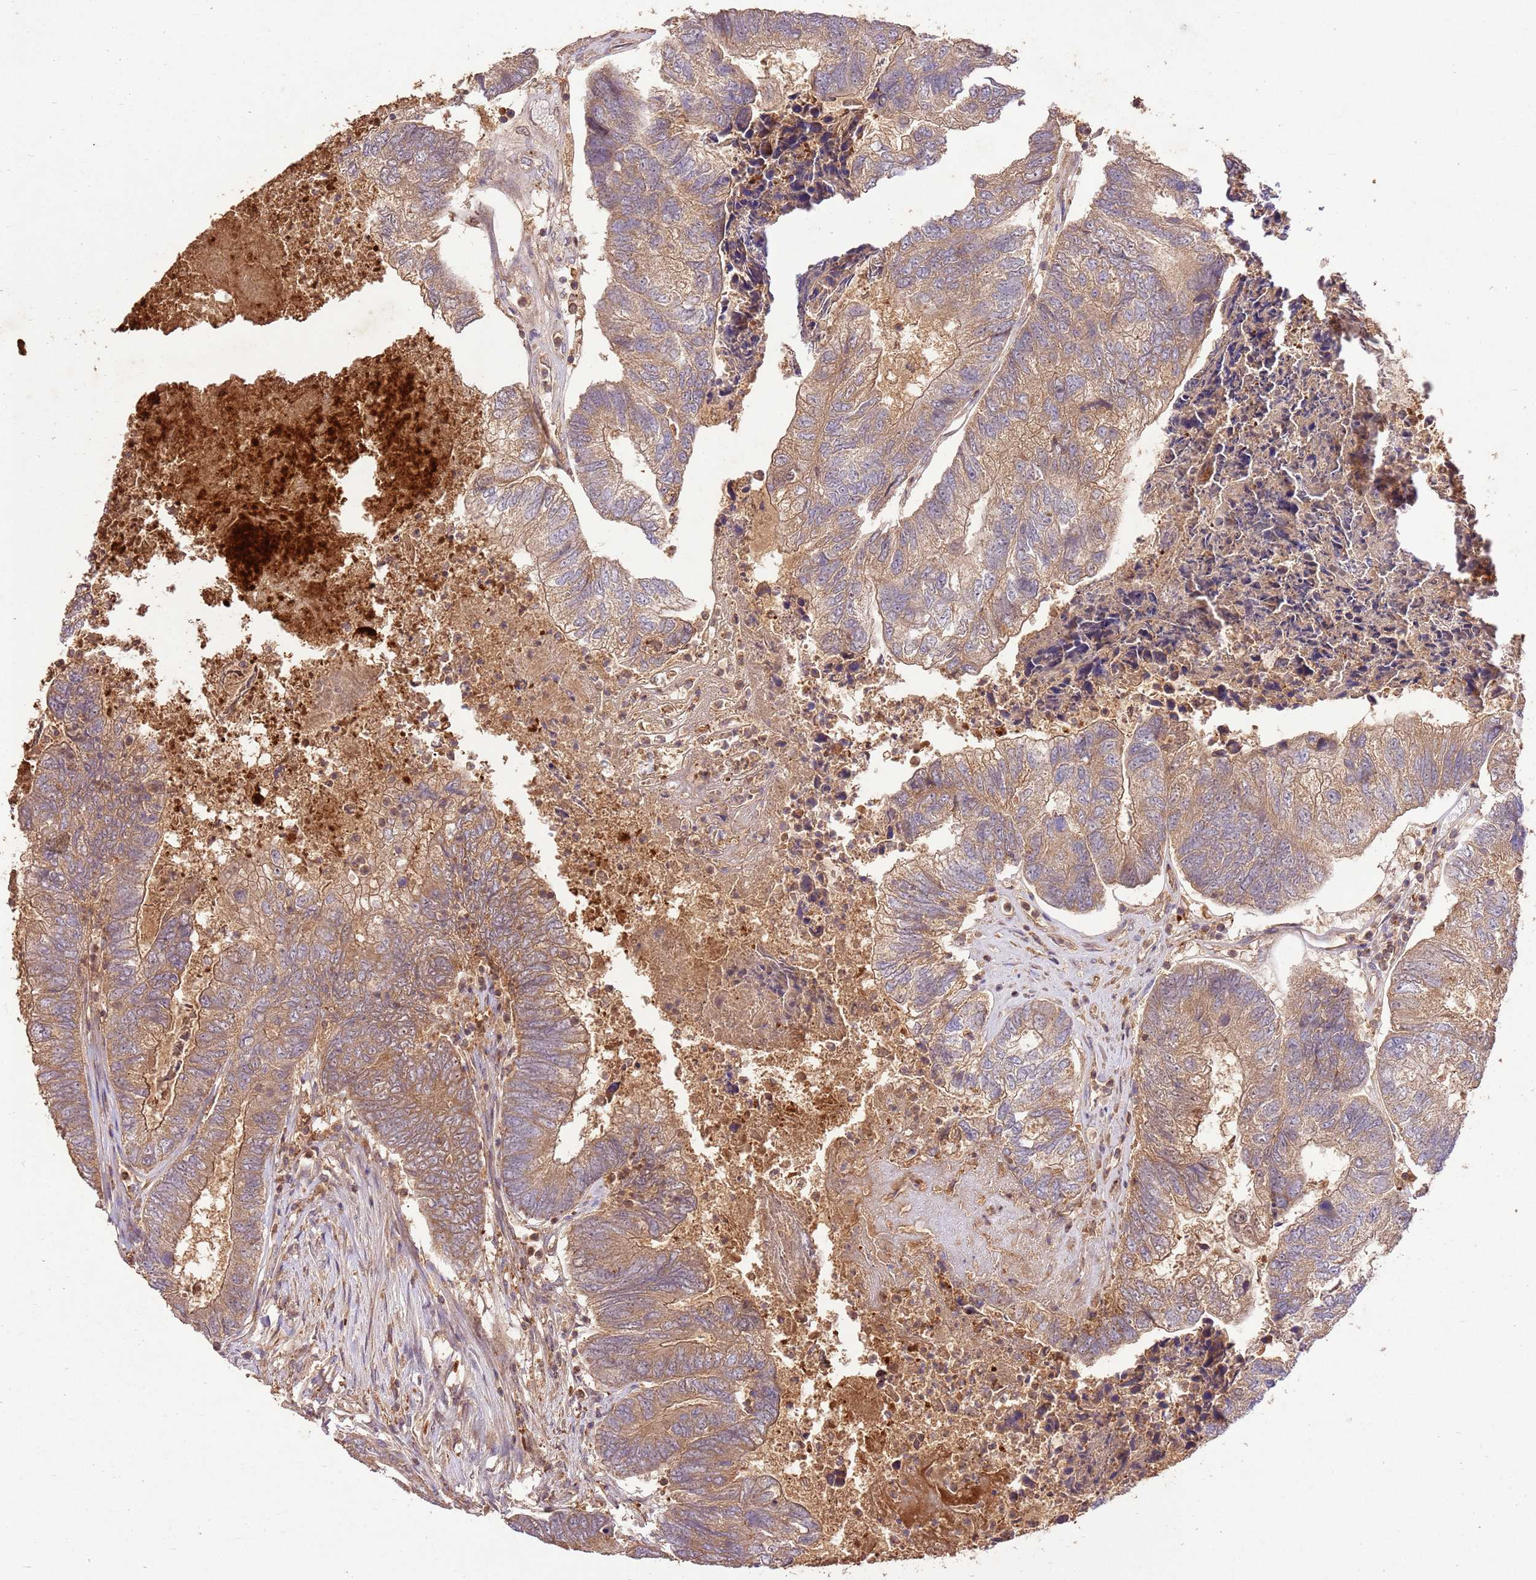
{"staining": {"intensity": "moderate", "quantity": ">75%", "location": "cytoplasmic/membranous"}, "tissue": "colorectal cancer", "cell_type": "Tumor cells", "image_type": "cancer", "snomed": [{"axis": "morphology", "description": "Adenocarcinoma, NOS"}, {"axis": "topography", "description": "Colon"}], "caption": "Human adenocarcinoma (colorectal) stained for a protein (brown) demonstrates moderate cytoplasmic/membranous positive staining in about >75% of tumor cells.", "gene": "LRRC28", "patient": {"sex": "female", "age": 67}}